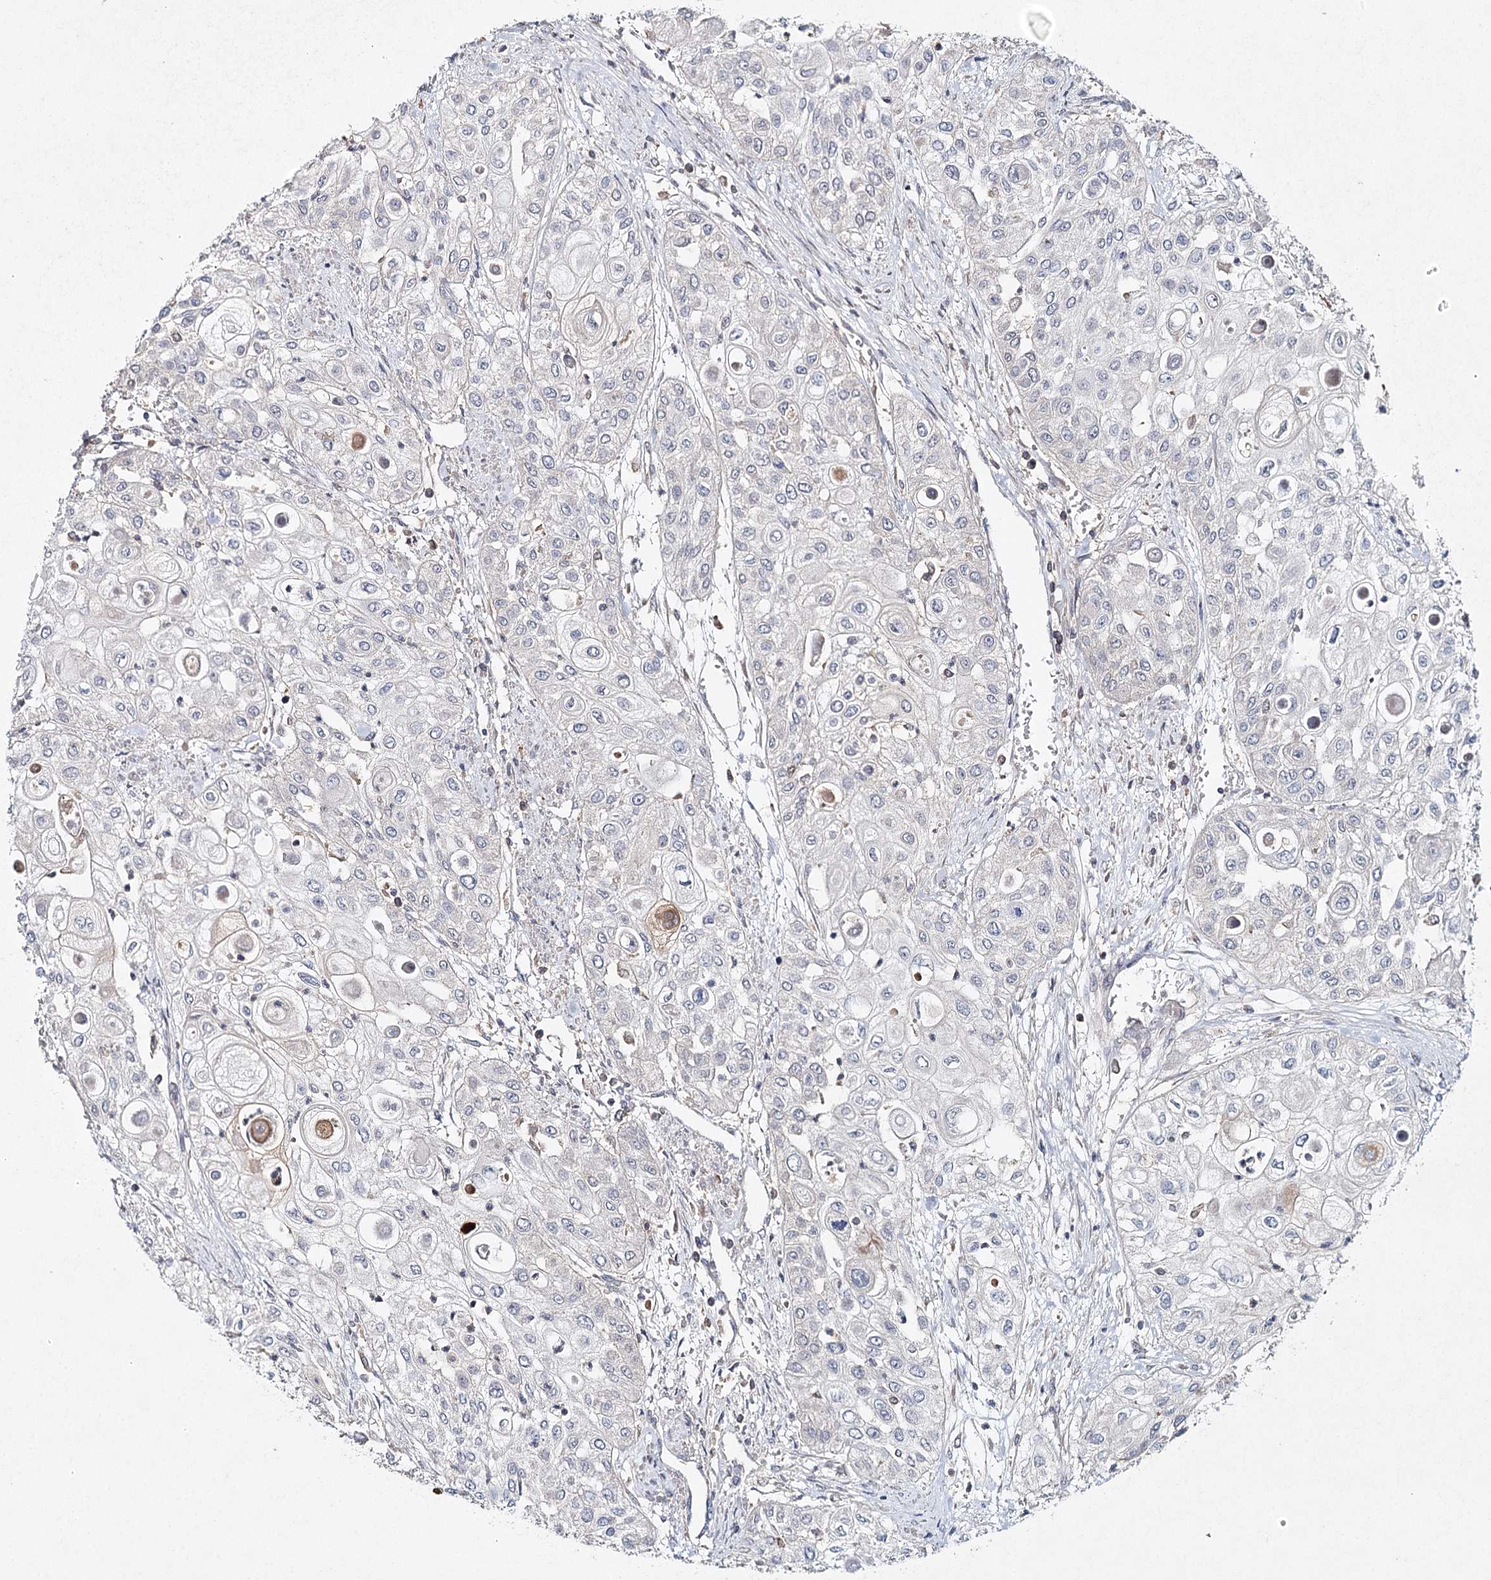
{"staining": {"intensity": "negative", "quantity": "none", "location": "none"}, "tissue": "urothelial cancer", "cell_type": "Tumor cells", "image_type": "cancer", "snomed": [{"axis": "morphology", "description": "Urothelial carcinoma, High grade"}, {"axis": "topography", "description": "Urinary bladder"}], "caption": "High magnification brightfield microscopy of urothelial carcinoma (high-grade) stained with DAB (brown) and counterstained with hematoxylin (blue): tumor cells show no significant expression.", "gene": "SLC41A2", "patient": {"sex": "female", "age": 79}}